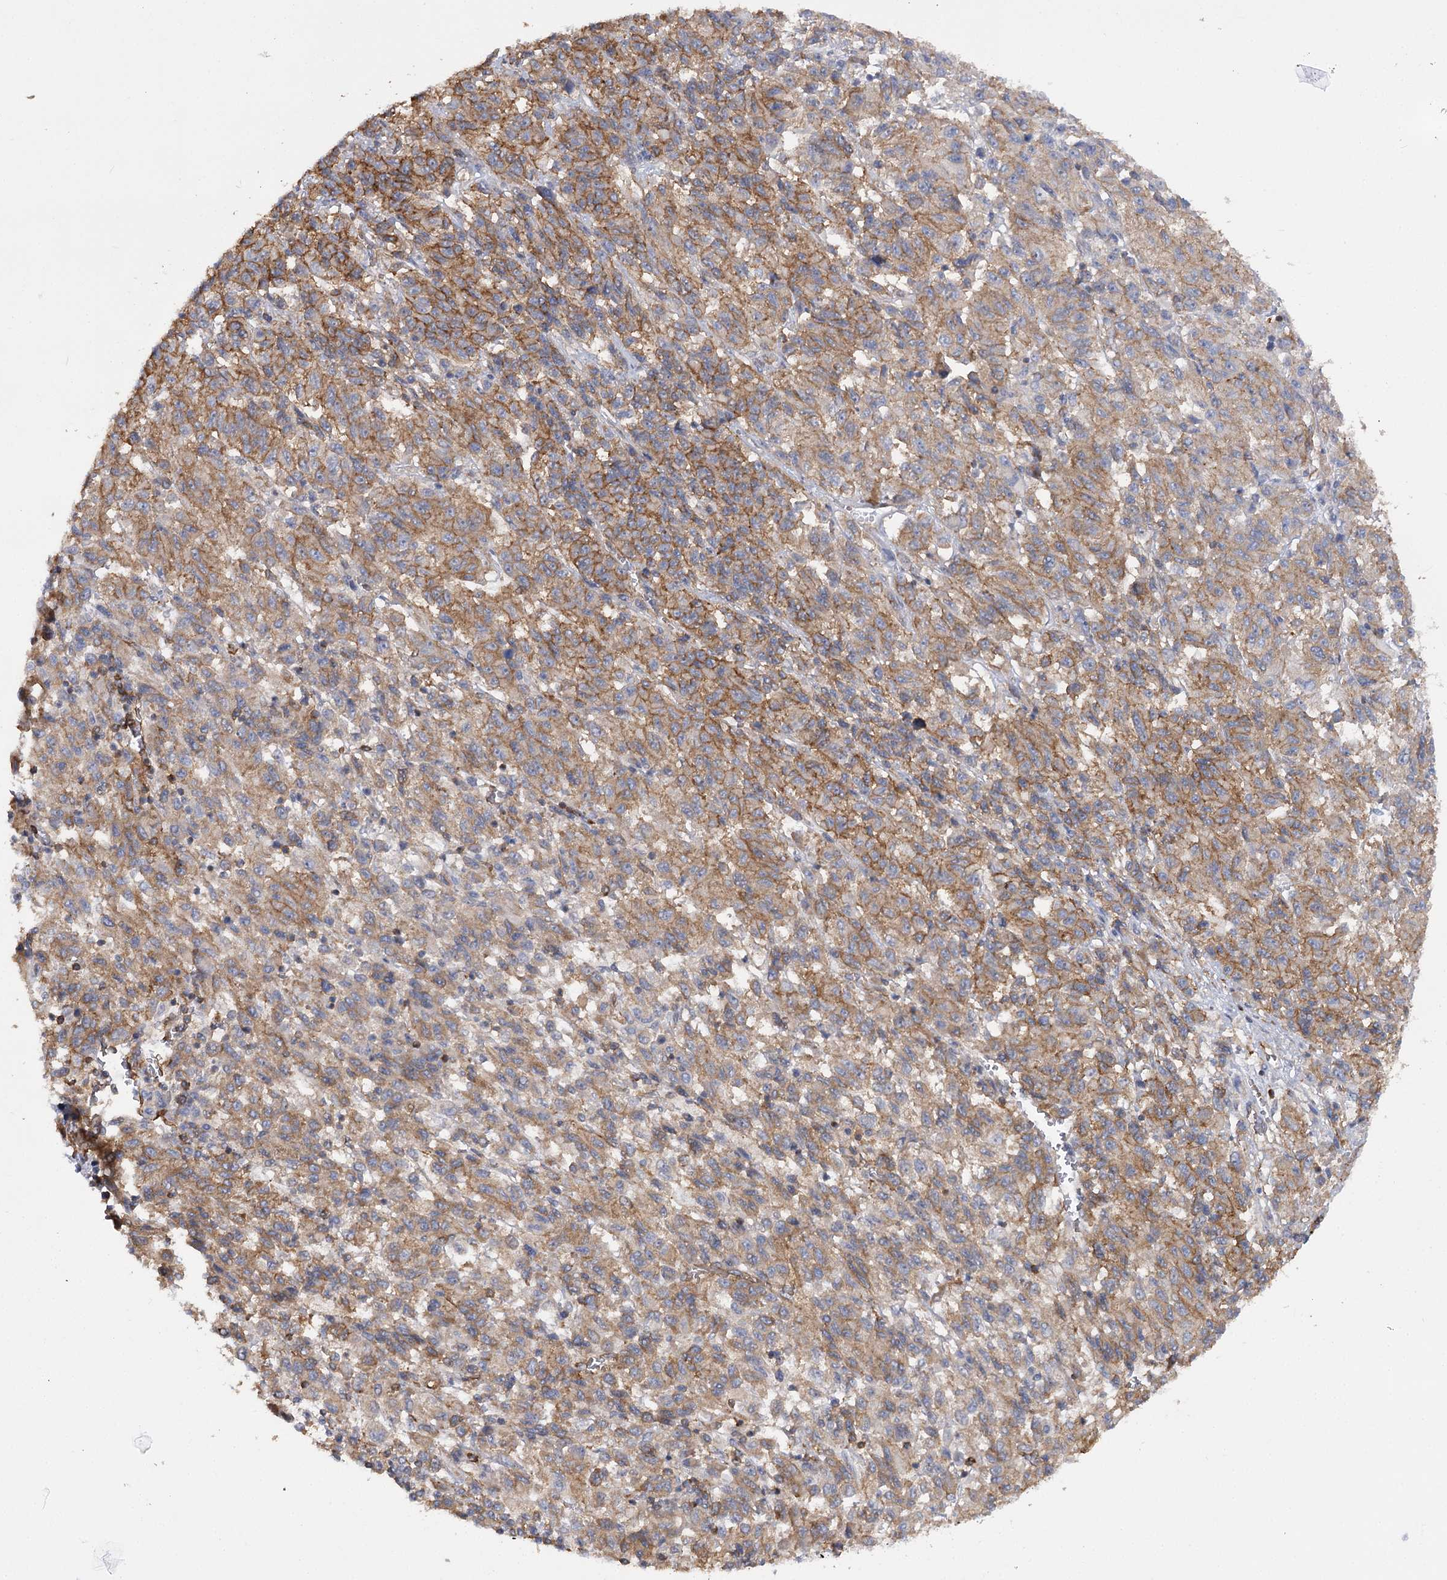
{"staining": {"intensity": "moderate", "quantity": ">75%", "location": "cytoplasmic/membranous"}, "tissue": "melanoma", "cell_type": "Tumor cells", "image_type": "cancer", "snomed": [{"axis": "morphology", "description": "Malignant melanoma, Metastatic site"}, {"axis": "topography", "description": "Lung"}], "caption": "Immunohistochemical staining of malignant melanoma (metastatic site) reveals moderate cytoplasmic/membranous protein positivity in about >75% of tumor cells.", "gene": "SYNPO2", "patient": {"sex": "male", "age": 64}}